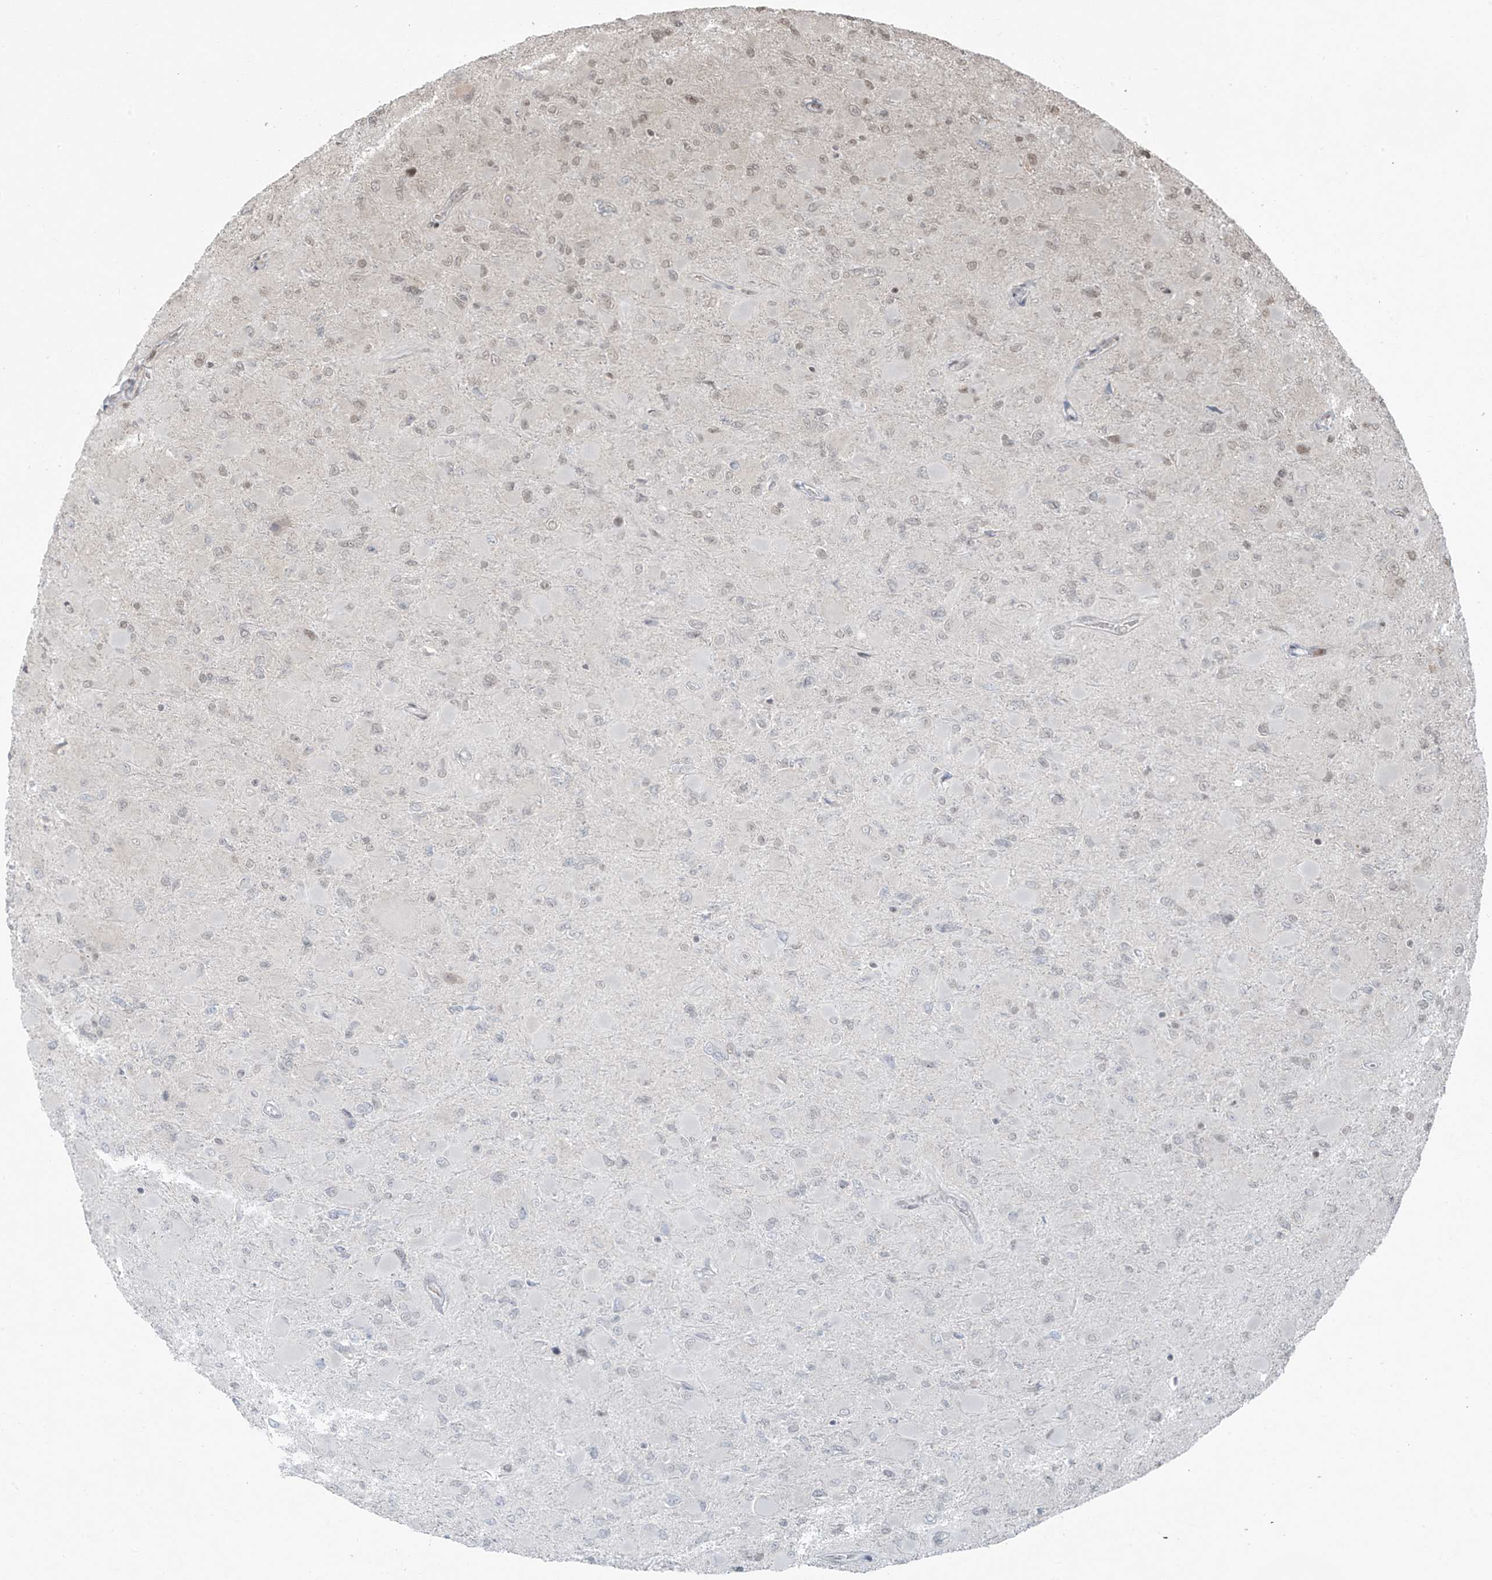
{"staining": {"intensity": "weak", "quantity": "<25%", "location": "nuclear"}, "tissue": "glioma", "cell_type": "Tumor cells", "image_type": "cancer", "snomed": [{"axis": "morphology", "description": "Glioma, malignant, High grade"}, {"axis": "topography", "description": "Cerebral cortex"}], "caption": "Immunohistochemical staining of malignant glioma (high-grade) demonstrates no significant expression in tumor cells.", "gene": "TTC22", "patient": {"sex": "female", "age": 36}}